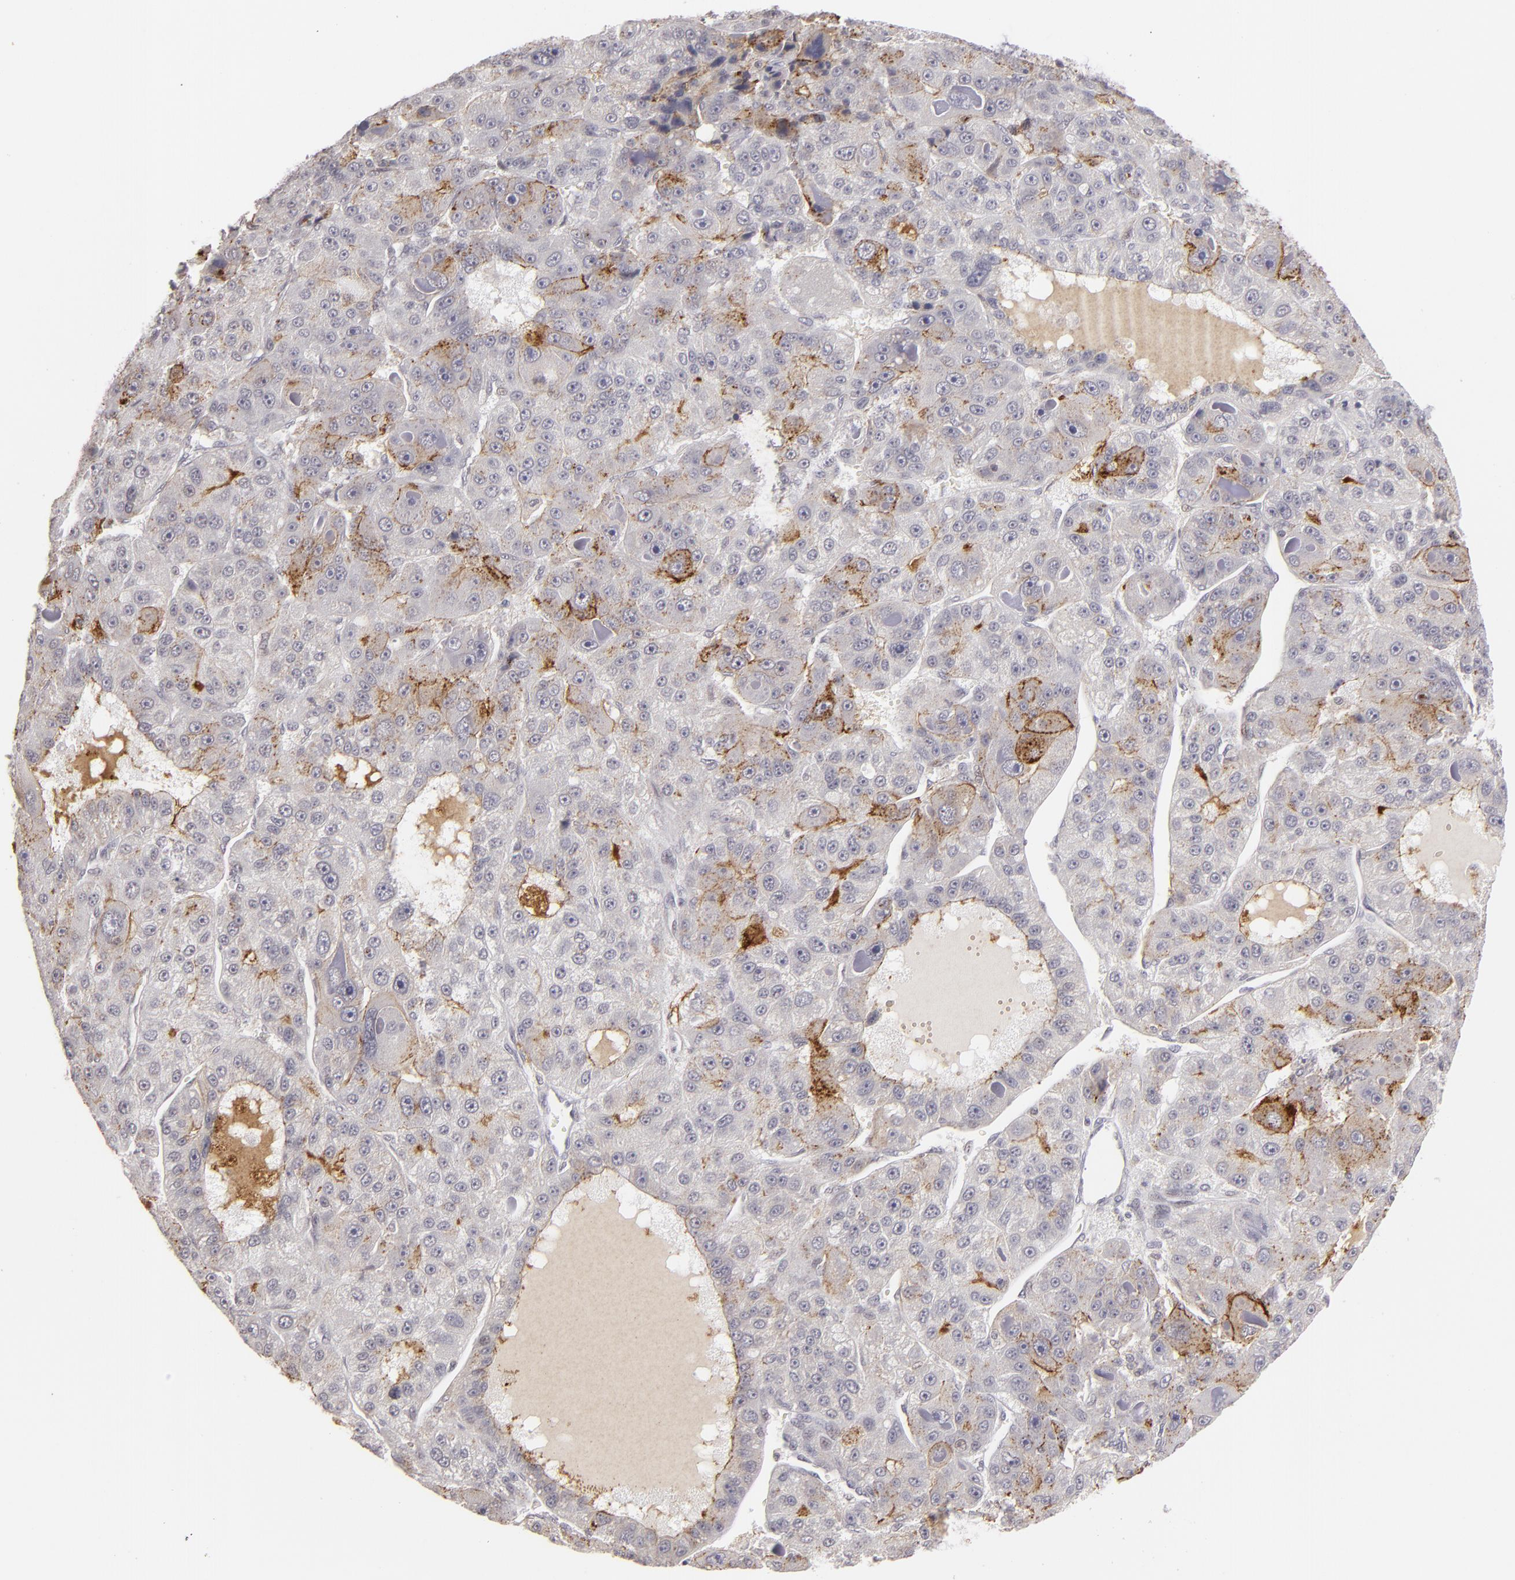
{"staining": {"intensity": "moderate", "quantity": "25%-75%", "location": "cytoplasmic/membranous"}, "tissue": "liver cancer", "cell_type": "Tumor cells", "image_type": "cancer", "snomed": [{"axis": "morphology", "description": "Carcinoma, Hepatocellular, NOS"}, {"axis": "topography", "description": "Liver"}], "caption": "Protein expression analysis of liver hepatocellular carcinoma reveals moderate cytoplasmic/membranous expression in approximately 25%-75% of tumor cells. The staining is performed using DAB (3,3'-diaminobenzidine) brown chromogen to label protein expression. The nuclei are counter-stained blue using hematoxylin.", "gene": "CLDN2", "patient": {"sex": "male", "age": 76}}